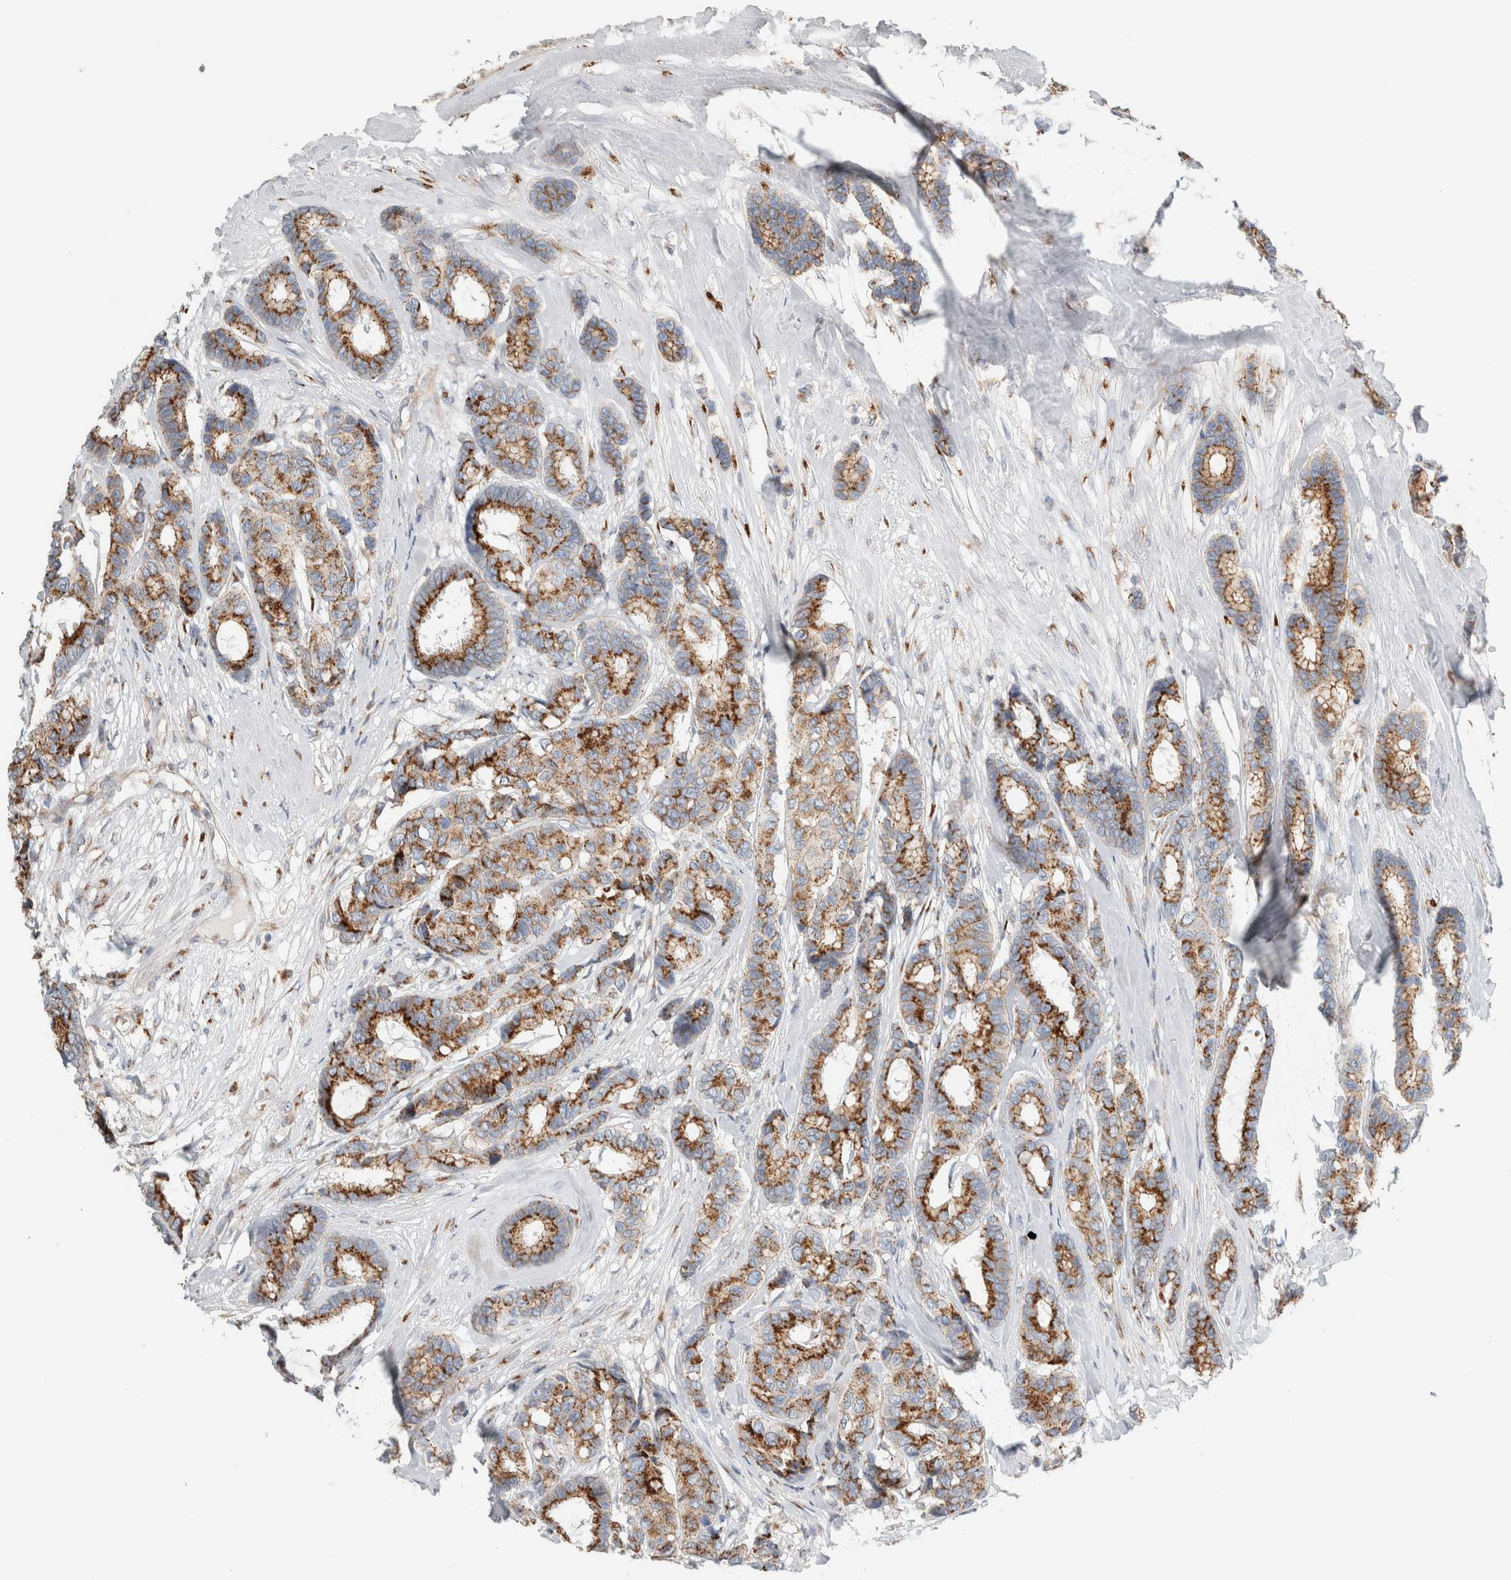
{"staining": {"intensity": "moderate", "quantity": ">75%", "location": "cytoplasmic/membranous"}, "tissue": "breast cancer", "cell_type": "Tumor cells", "image_type": "cancer", "snomed": [{"axis": "morphology", "description": "Duct carcinoma"}, {"axis": "topography", "description": "Breast"}], "caption": "Moderate cytoplasmic/membranous positivity is identified in about >75% of tumor cells in intraductal carcinoma (breast). (Brightfield microscopy of DAB IHC at high magnification).", "gene": "SLC38A10", "patient": {"sex": "female", "age": 87}}